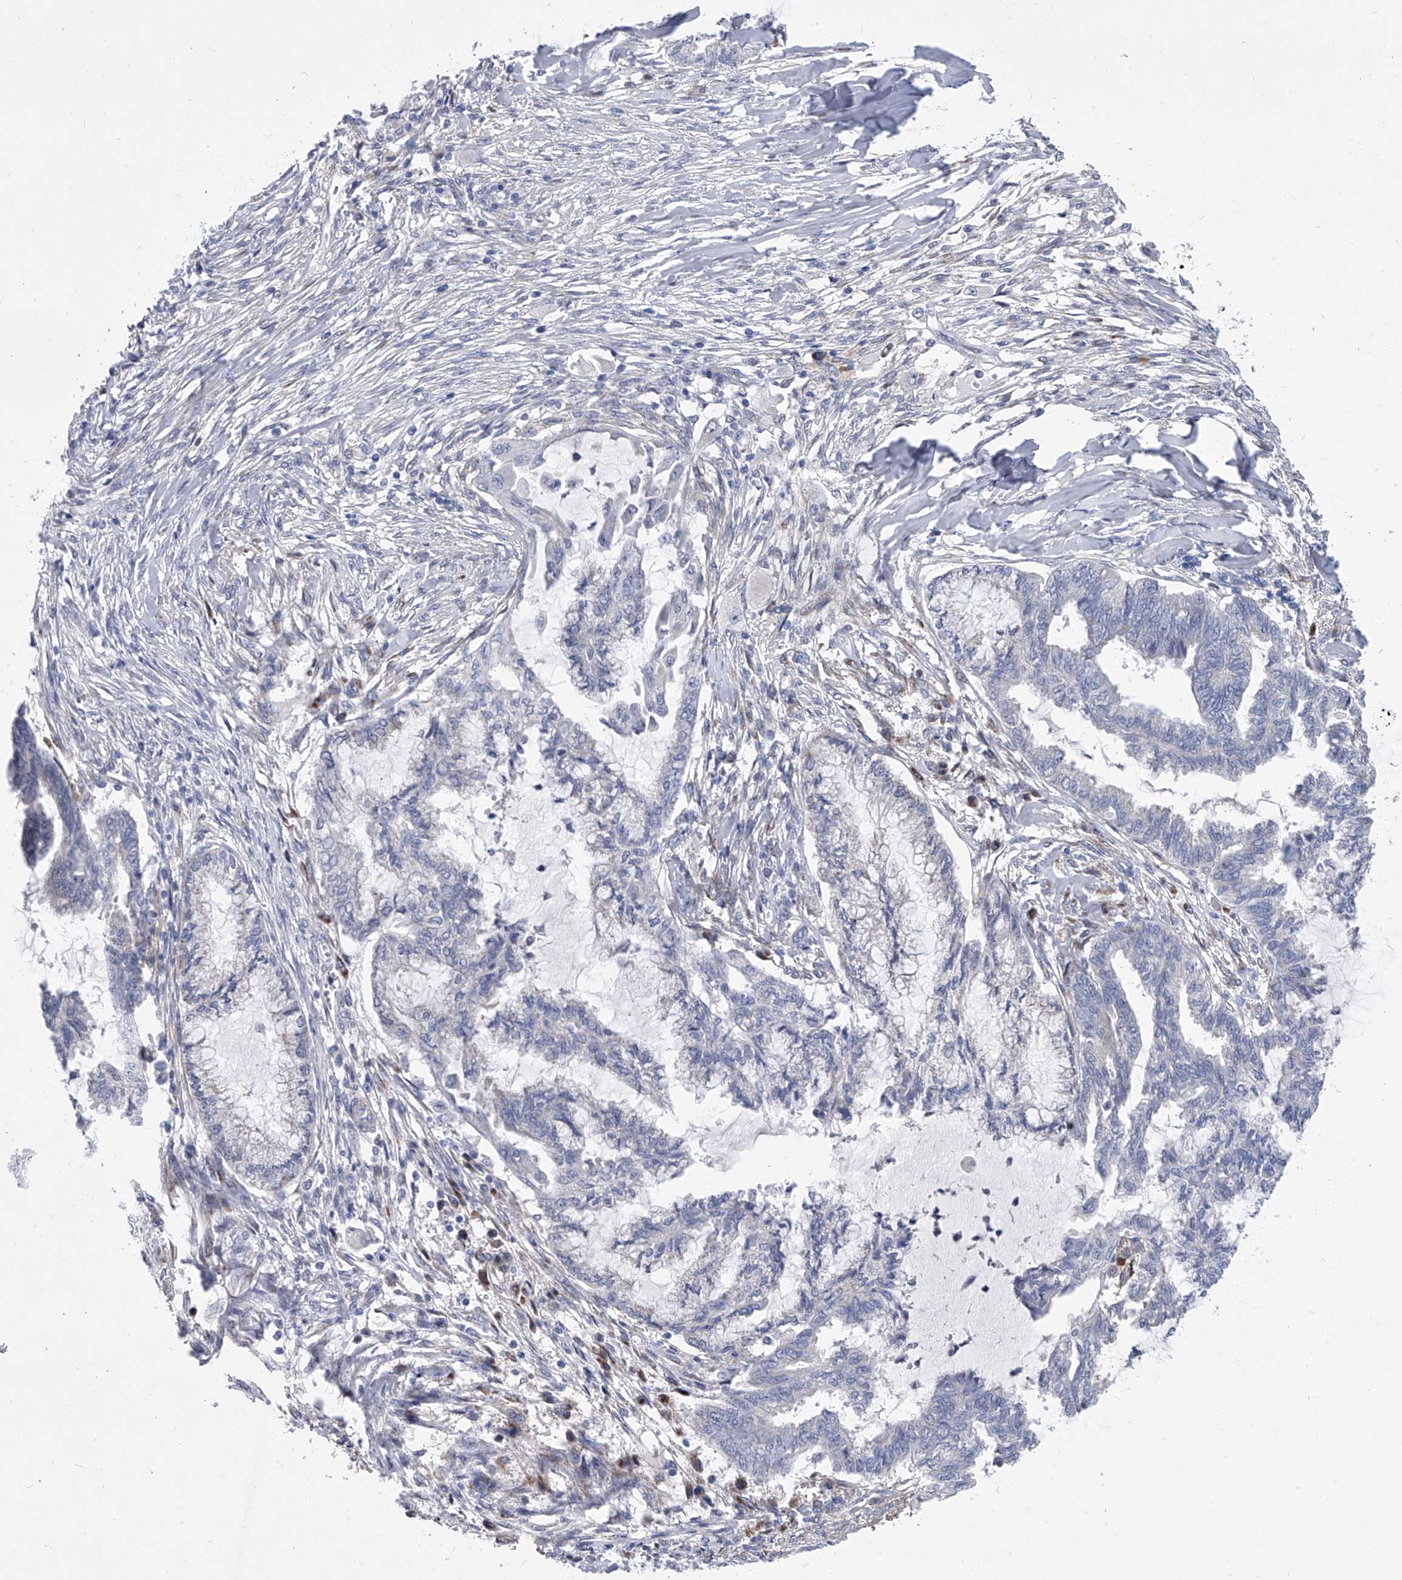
{"staining": {"intensity": "negative", "quantity": "none", "location": "none"}, "tissue": "endometrial cancer", "cell_type": "Tumor cells", "image_type": "cancer", "snomed": [{"axis": "morphology", "description": "Adenocarcinoma, NOS"}, {"axis": "topography", "description": "Endometrium"}], "caption": "Immunohistochemistry image of human endometrial adenocarcinoma stained for a protein (brown), which exhibits no expression in tumor cells. (DAB immunohistochemistry visualized using brightfield microscopy, high magnification).", "gene": "ALG14", "patient": {"sex": "female", "age": 86}}